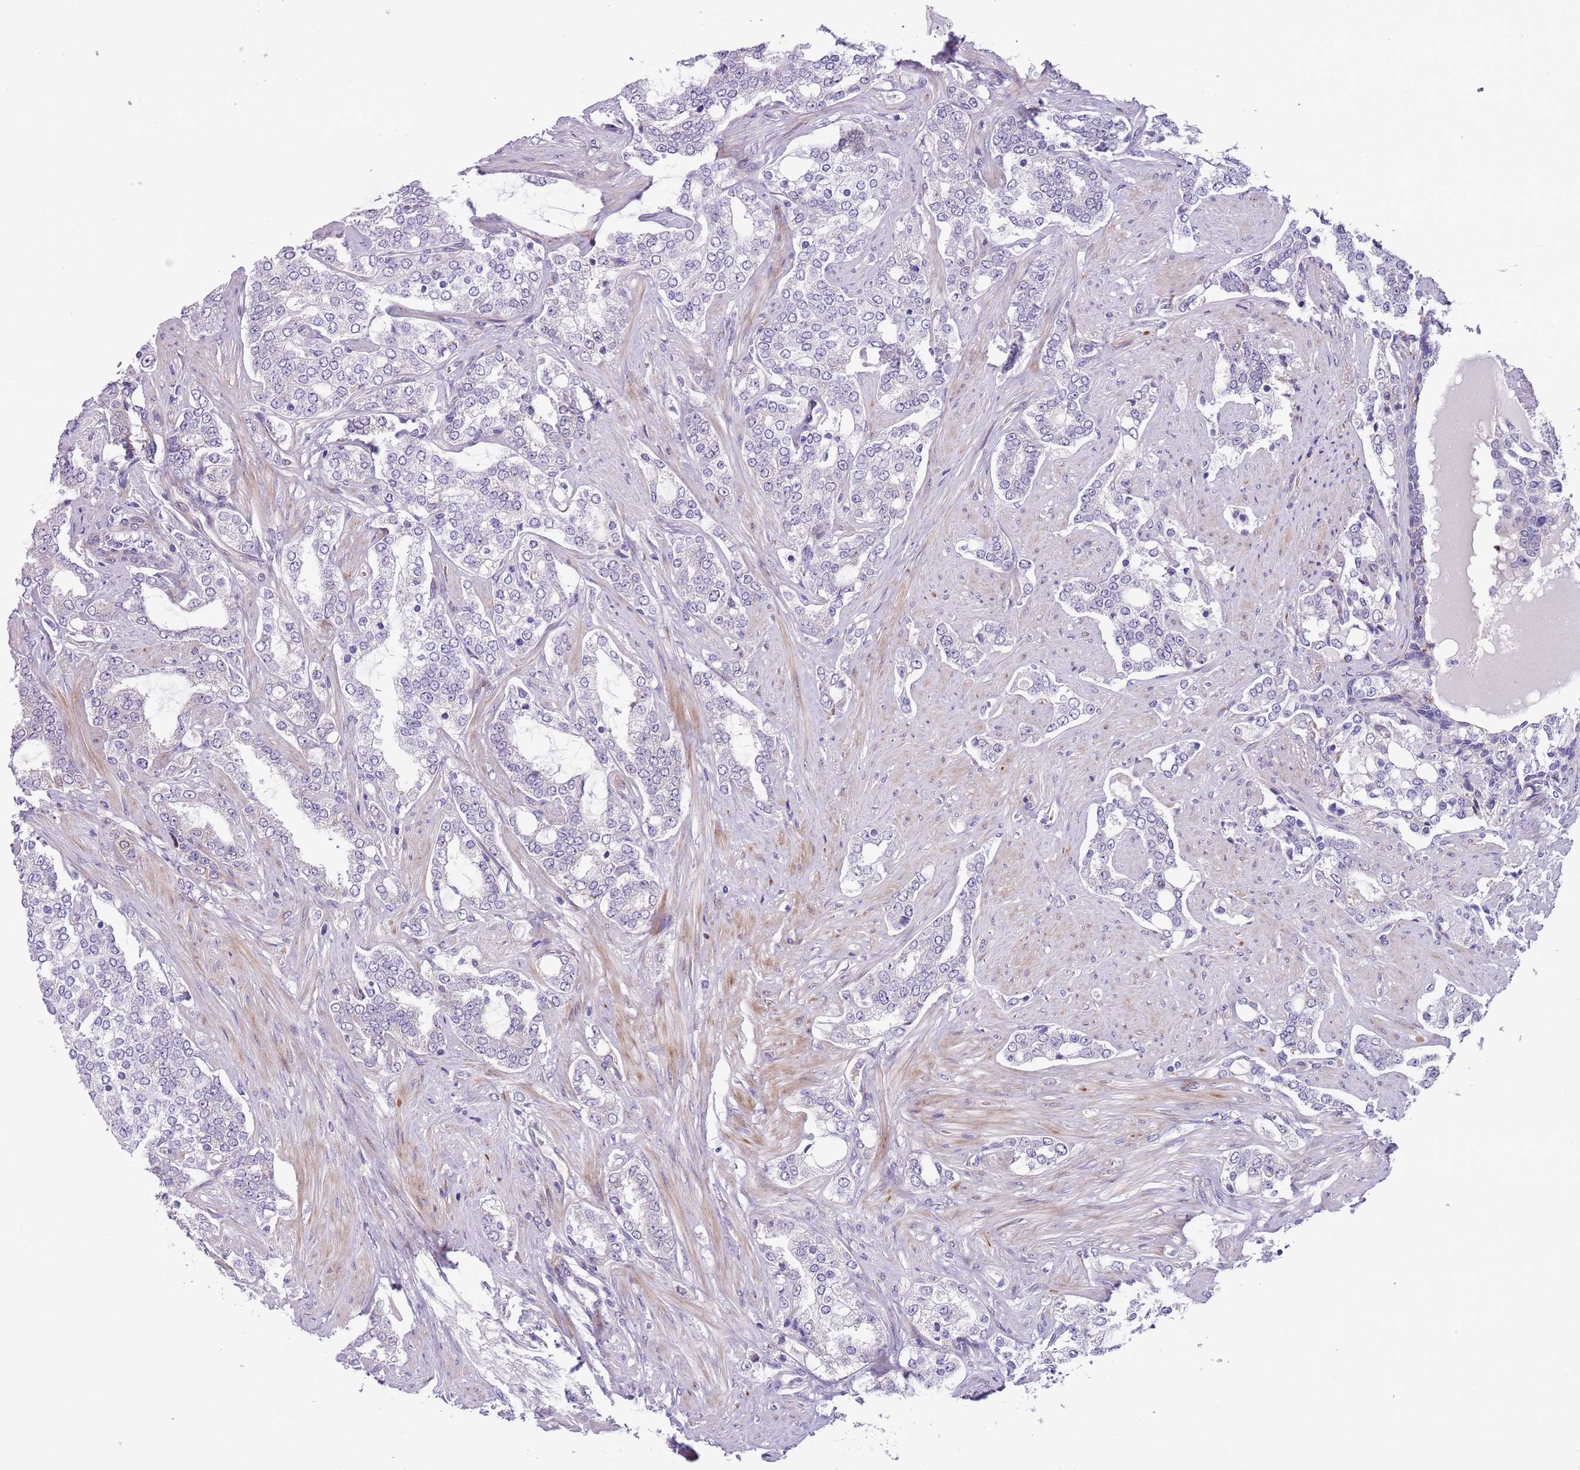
{"staining": {"intensity": "negative", "quantity": "none", "location": "none"}, "tissue": "prostate cancer", "cell_type": "Tumor cells", "image_type": "cancer", "snomed": [{"axis": "morphology", "description": "Adenocarcinoma, High grade"}, {"axis": "topography", "description": "Prostate"}], "caption": "Immunohistochemistry of prostate cancer (adenocarcinoma (high-grade)) reveals no expression in tumor cells. (Stains: DAB (3,3'-diaminobenzidine) immunohistochemistry (IHC) with hematoxylin counter stain, Microscopy: brightfield microscopy at high magnification).", "gene": "MRPL32", "patient": {"sex": "male", "age": 64}}